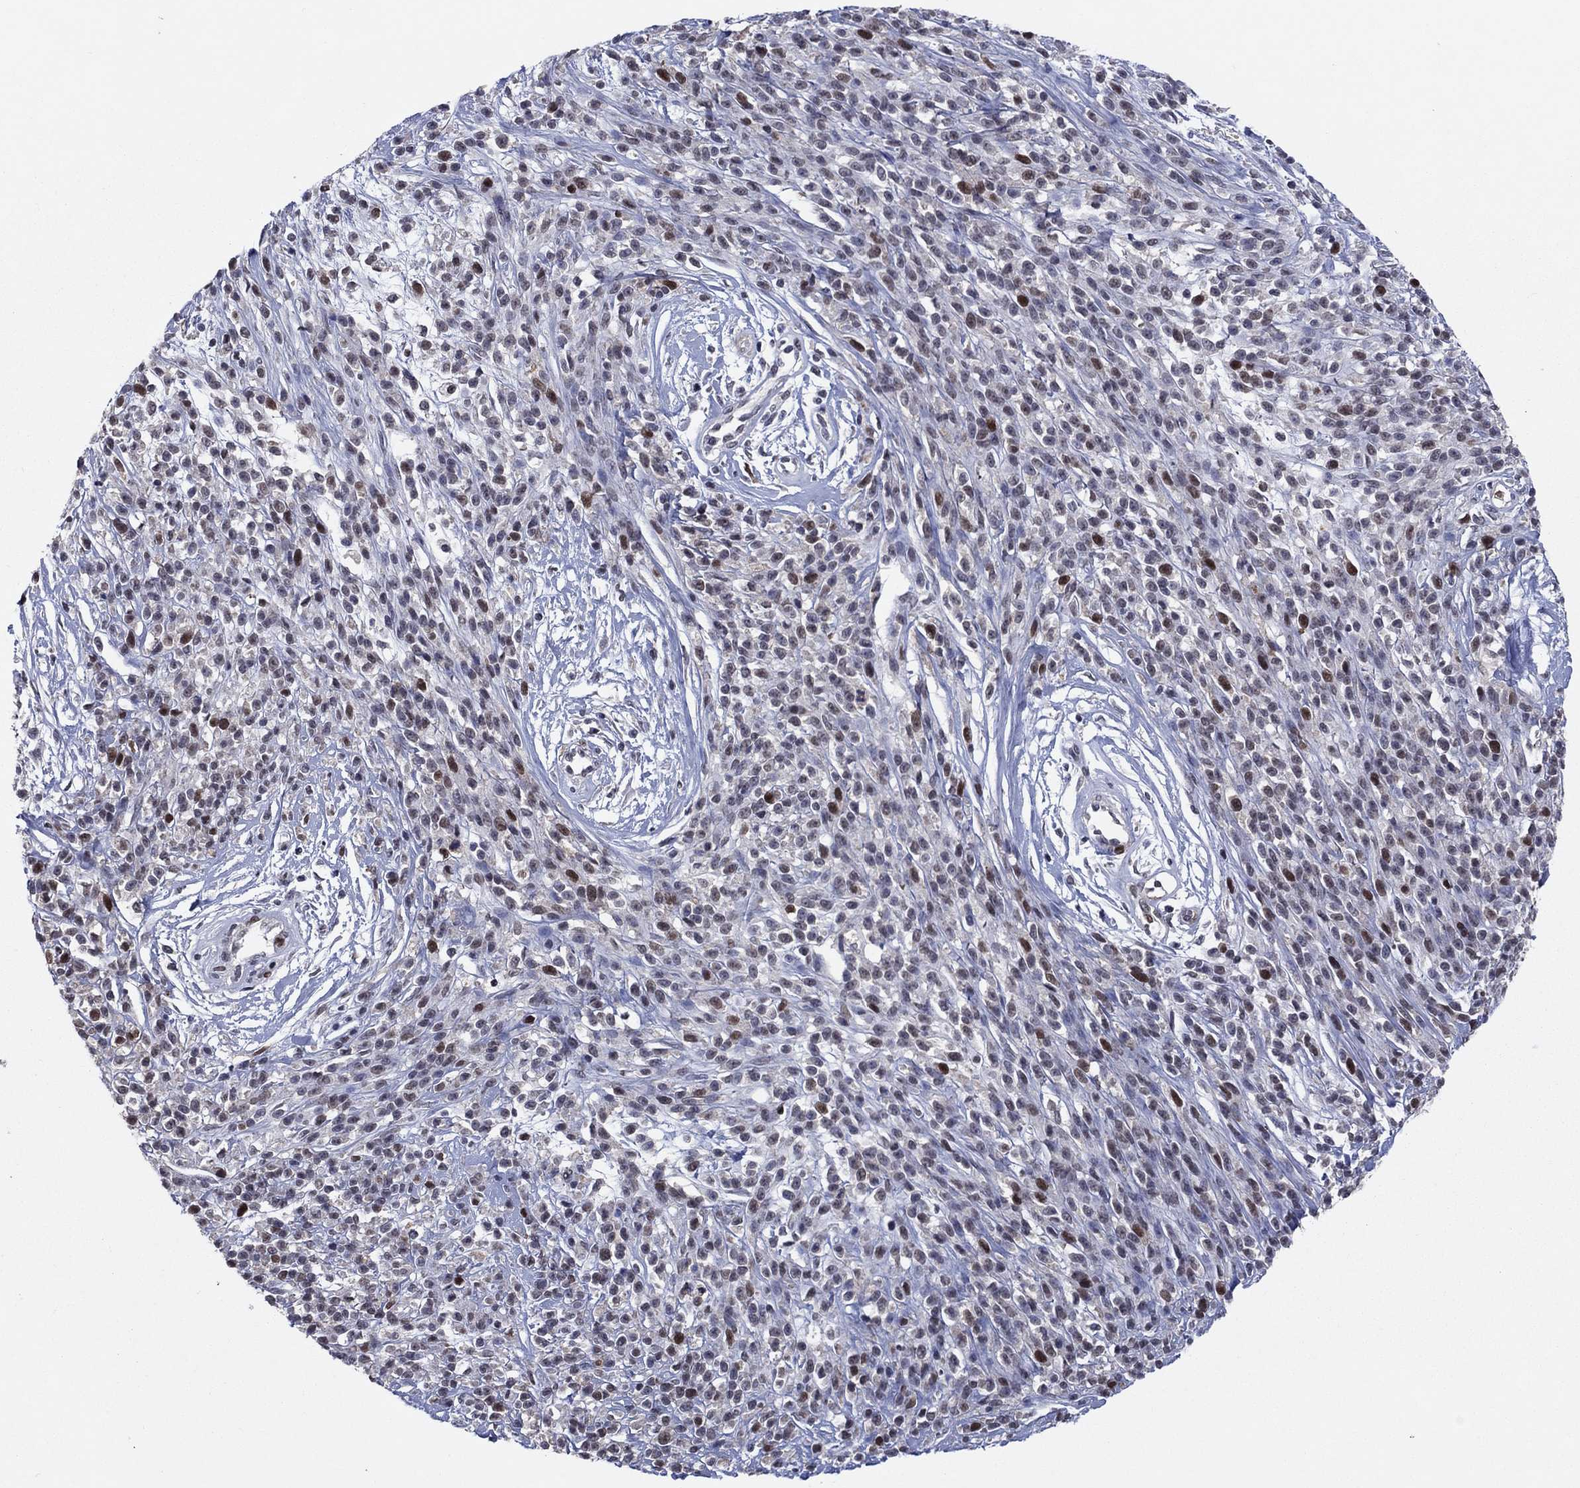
{"staining": {"intensity": "strong", "quantity": "<25%", "location": "nuclear"}, "tissue": "melanoma", "cell_type": "Tumor cells", "image_type": "cancer", "snomed": [{"axis": "morphology", "description": "Malignant melanoma, NOS"}, {"axis": "topography", "description": "Skin"}, {"axis": "topography", "description": "Skin of trunk"}], "caption": "A high-resolution photomicrograph shows immunohistochemistry (IHC) staining of melanoma, which displays strong nuclear positivity in approximately <25% of tumor cells.", "gene": "TYMS", "patient": {"sex": "male", "age": 74}}